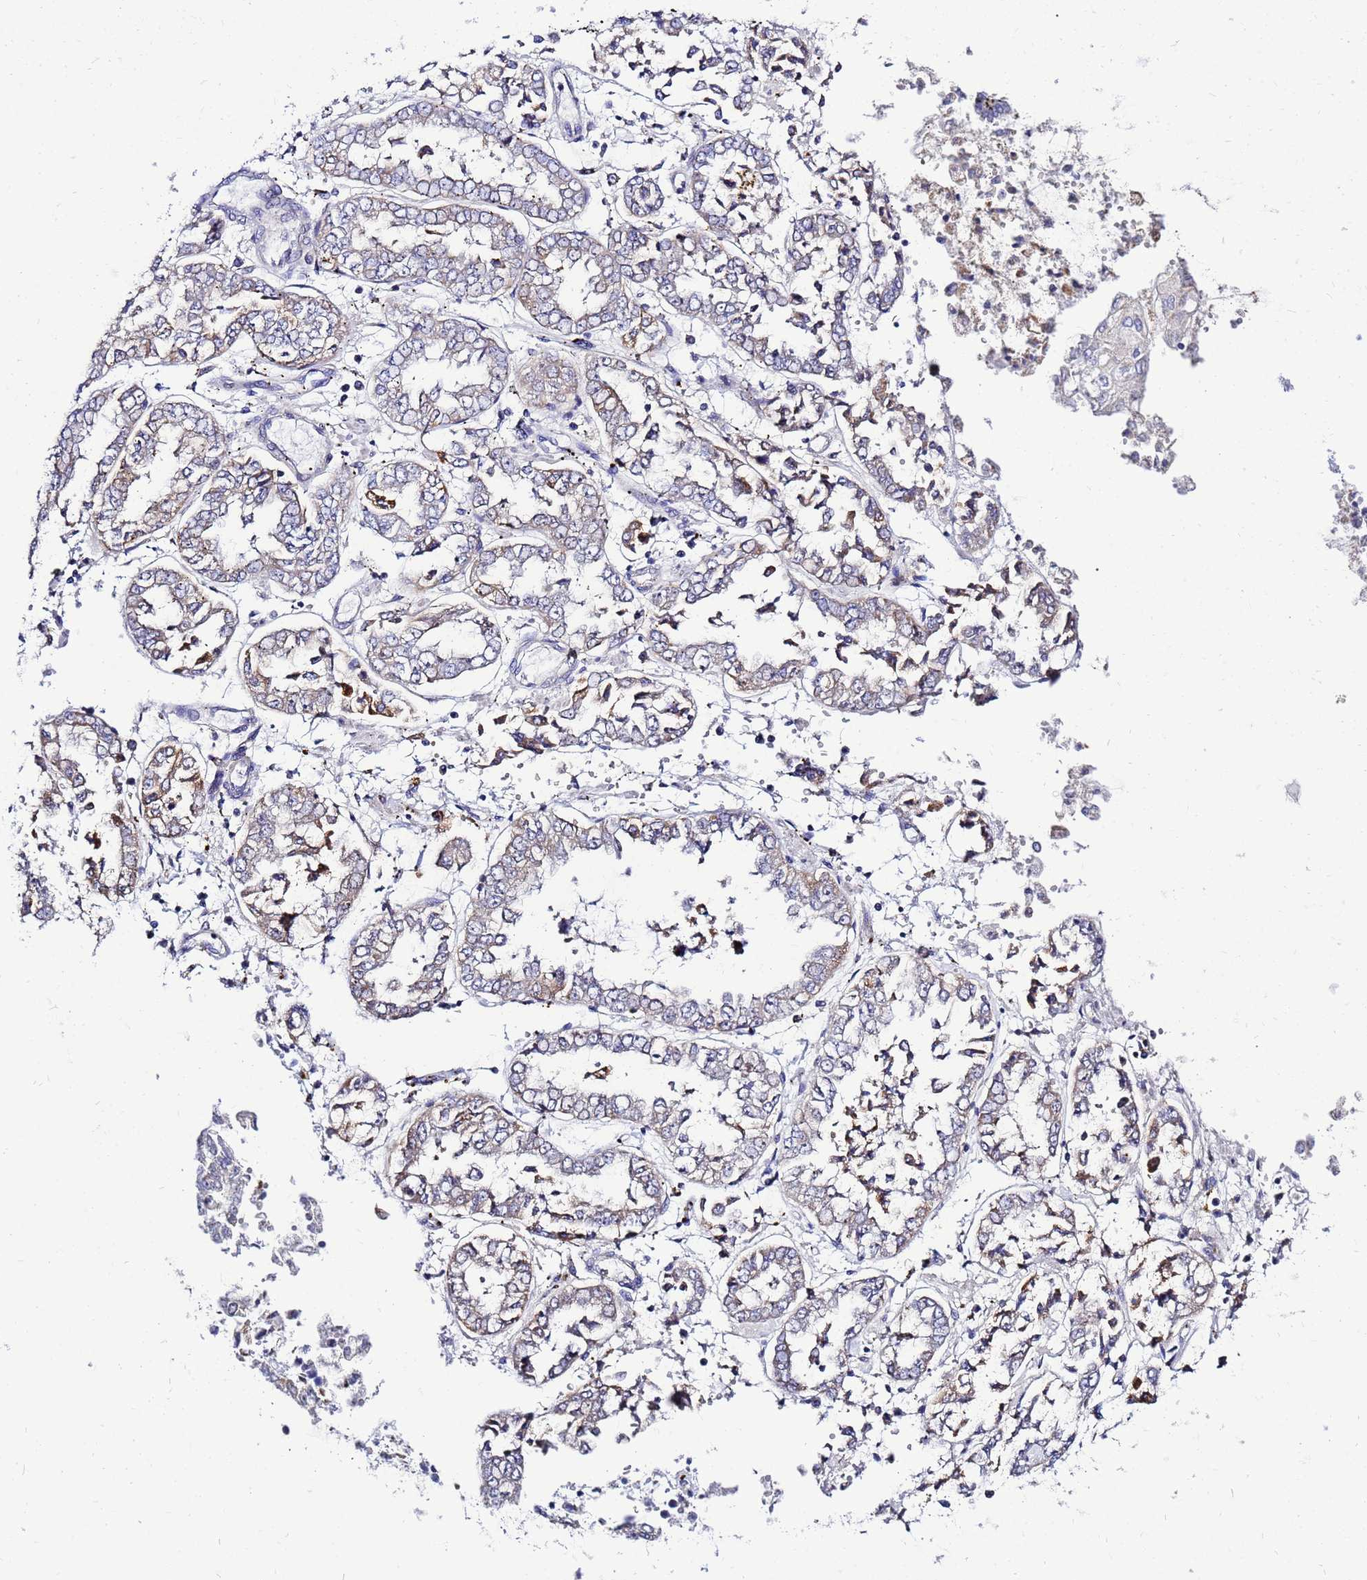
{"staining": {"intensity": "weak", "quantity": "<25%", "location": "cytoplasmic/membranous"}, "tissue": "stomach cancer", "cell_type": "Tumor cells", "image_type": "cancer", "snomed": [{"axis": "morphology", "description": "Adenocarcinoma, NOS"}, {"axis": "topography", "description": "Stomach"}], "caption": "Tumor cells are negative for brown protein staining in adenocarcinoma (stomach).", "gene": "FAHD2A", "patient": {"sex": "male", "age": 76}}